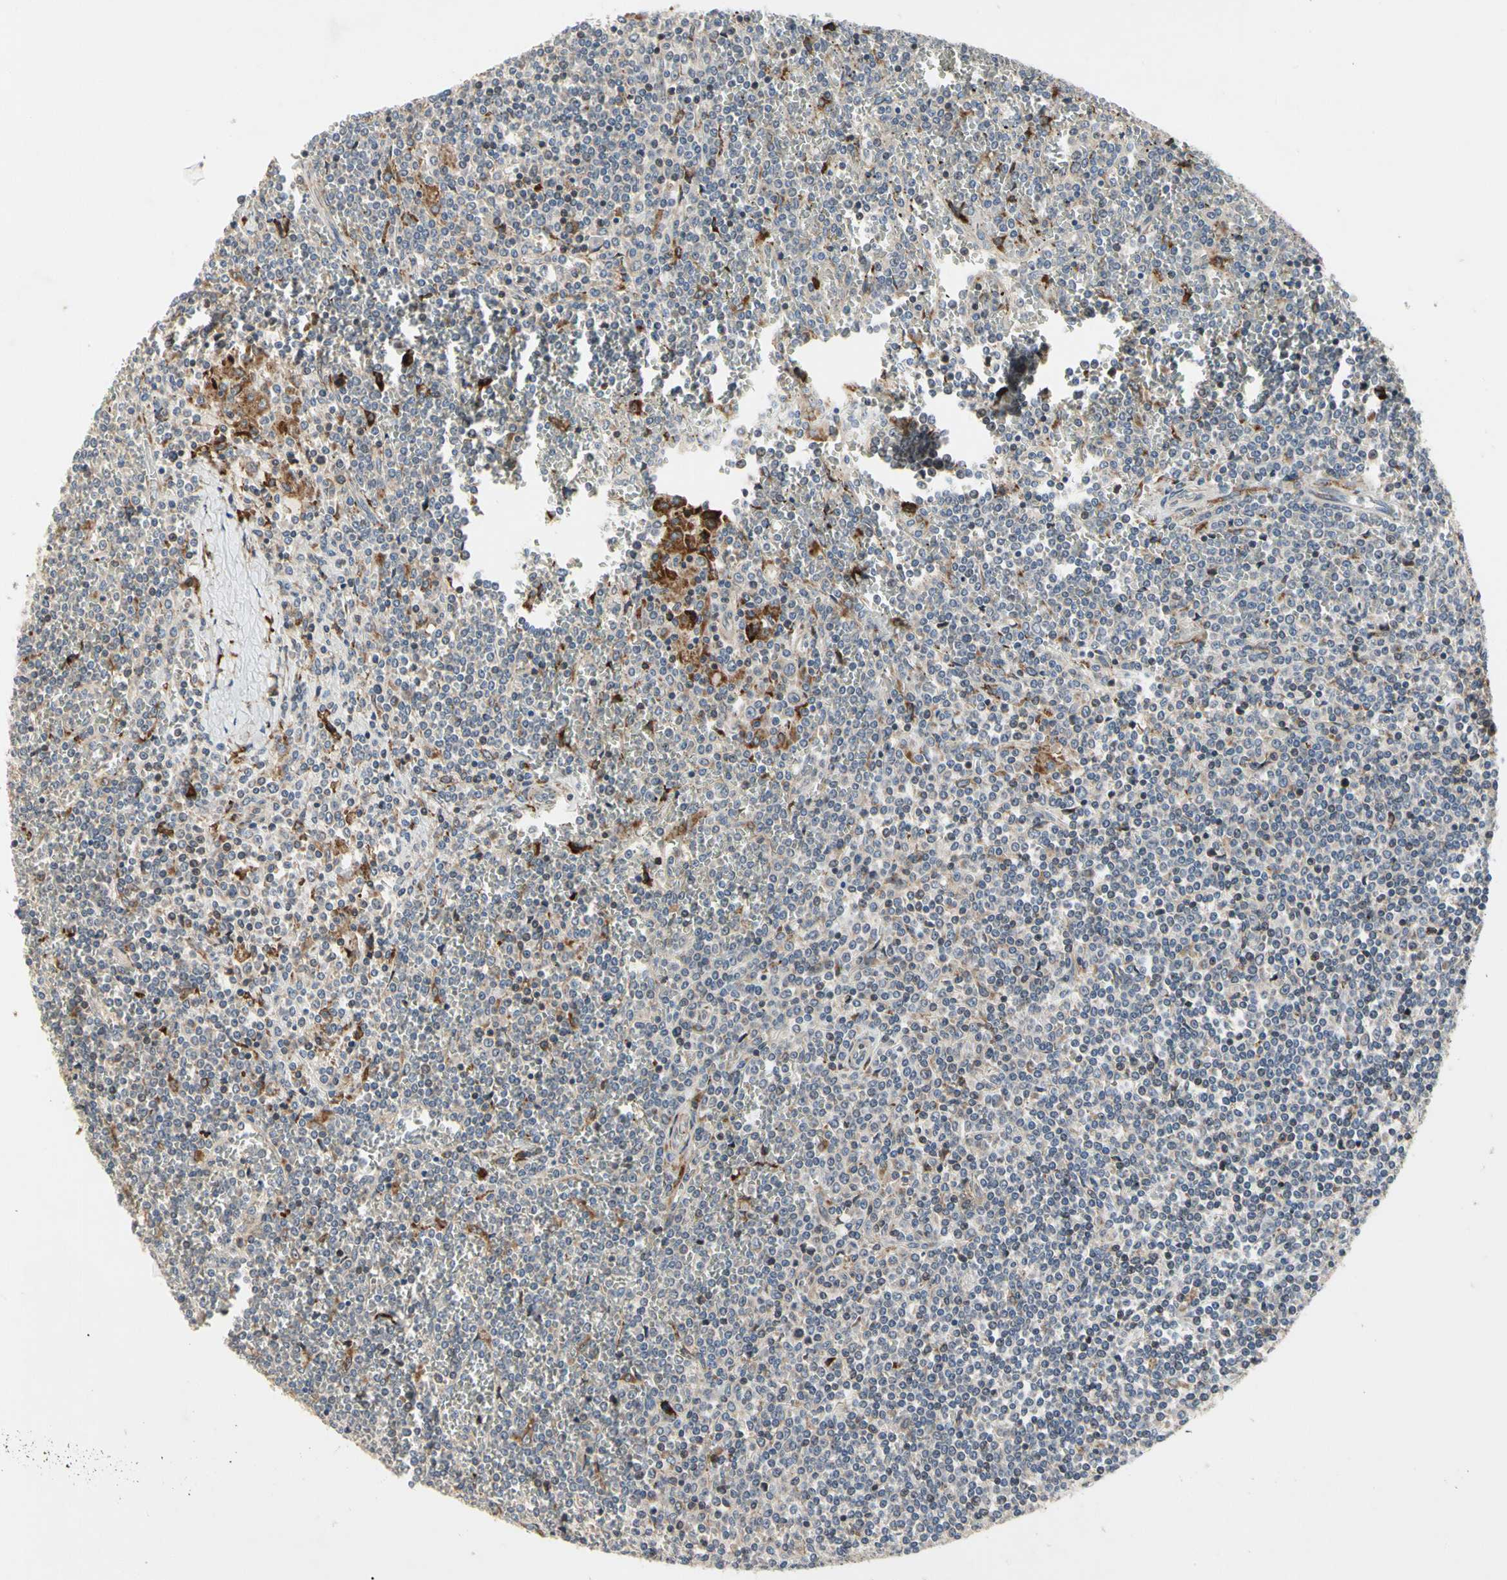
{"staining": {"intensity": "weak", "quantity": "25%-75%", "location": "cytoplasmic/membranous"}, "tissue": "lymphoma", "cell_type": "Tumor cells", "image_type": "cancer", "snomed": [{"axis": "morphology", "description": "Malignant lymphoma, non-Hodgkin's type, Low grade"}, {"axis": "topography", "description": "Spleen"}], "caption": "Weak cytoplasmic/membranous expression is present in about 25%-75% of tumor cells in low-grade malignant lymphoma, non-Hodgkin's type.", "gene": "MMEL1", "patient": {"sex": "female", "age": 19}}